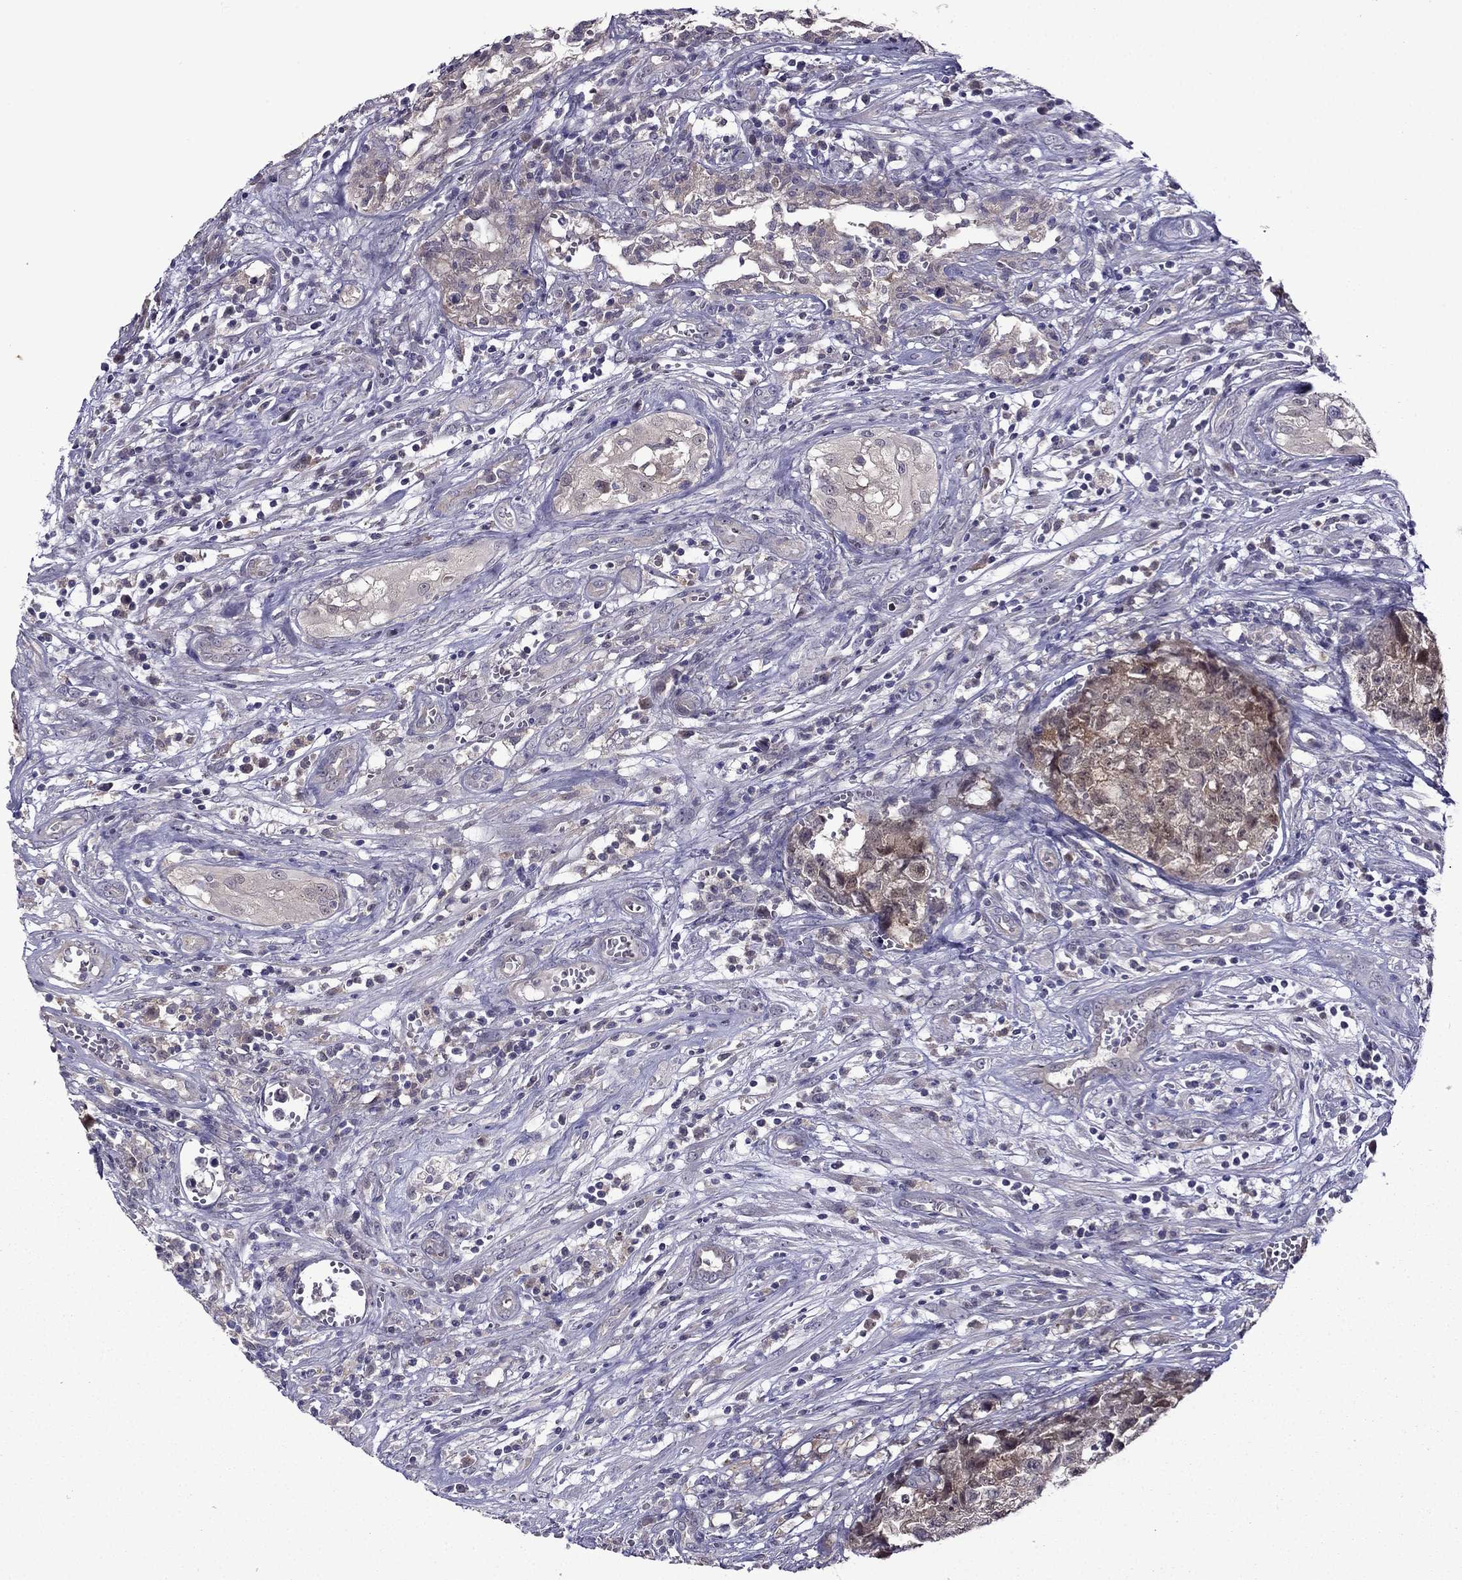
{"staining": {"intensity": "weak", "quantity": ">75%", "location": "cytoplasmic/membranous"}, "tissue": "testis cancer", "cell_type": "Tumor cells", "image_type": "cancer", "snomed": [{"axis": "morphology", "description": "Seminoma, NOS"}, {"axis": "morphology", "description": "Carcinoma, Embryonal, NOS"}, {"axis": "topography", "description": "Testis"}], "caption": "This micrograph displays testis cancer (seminoma) stained with immunohistochemistry (IHC) to label a protein in brown. The cytoplasmic/membranous of tumor cells show weak positivity for the protein. Nuclei are counter-stained blue.", "gene": "CDK5", "patient": {"sex": "male", "age": 22}}